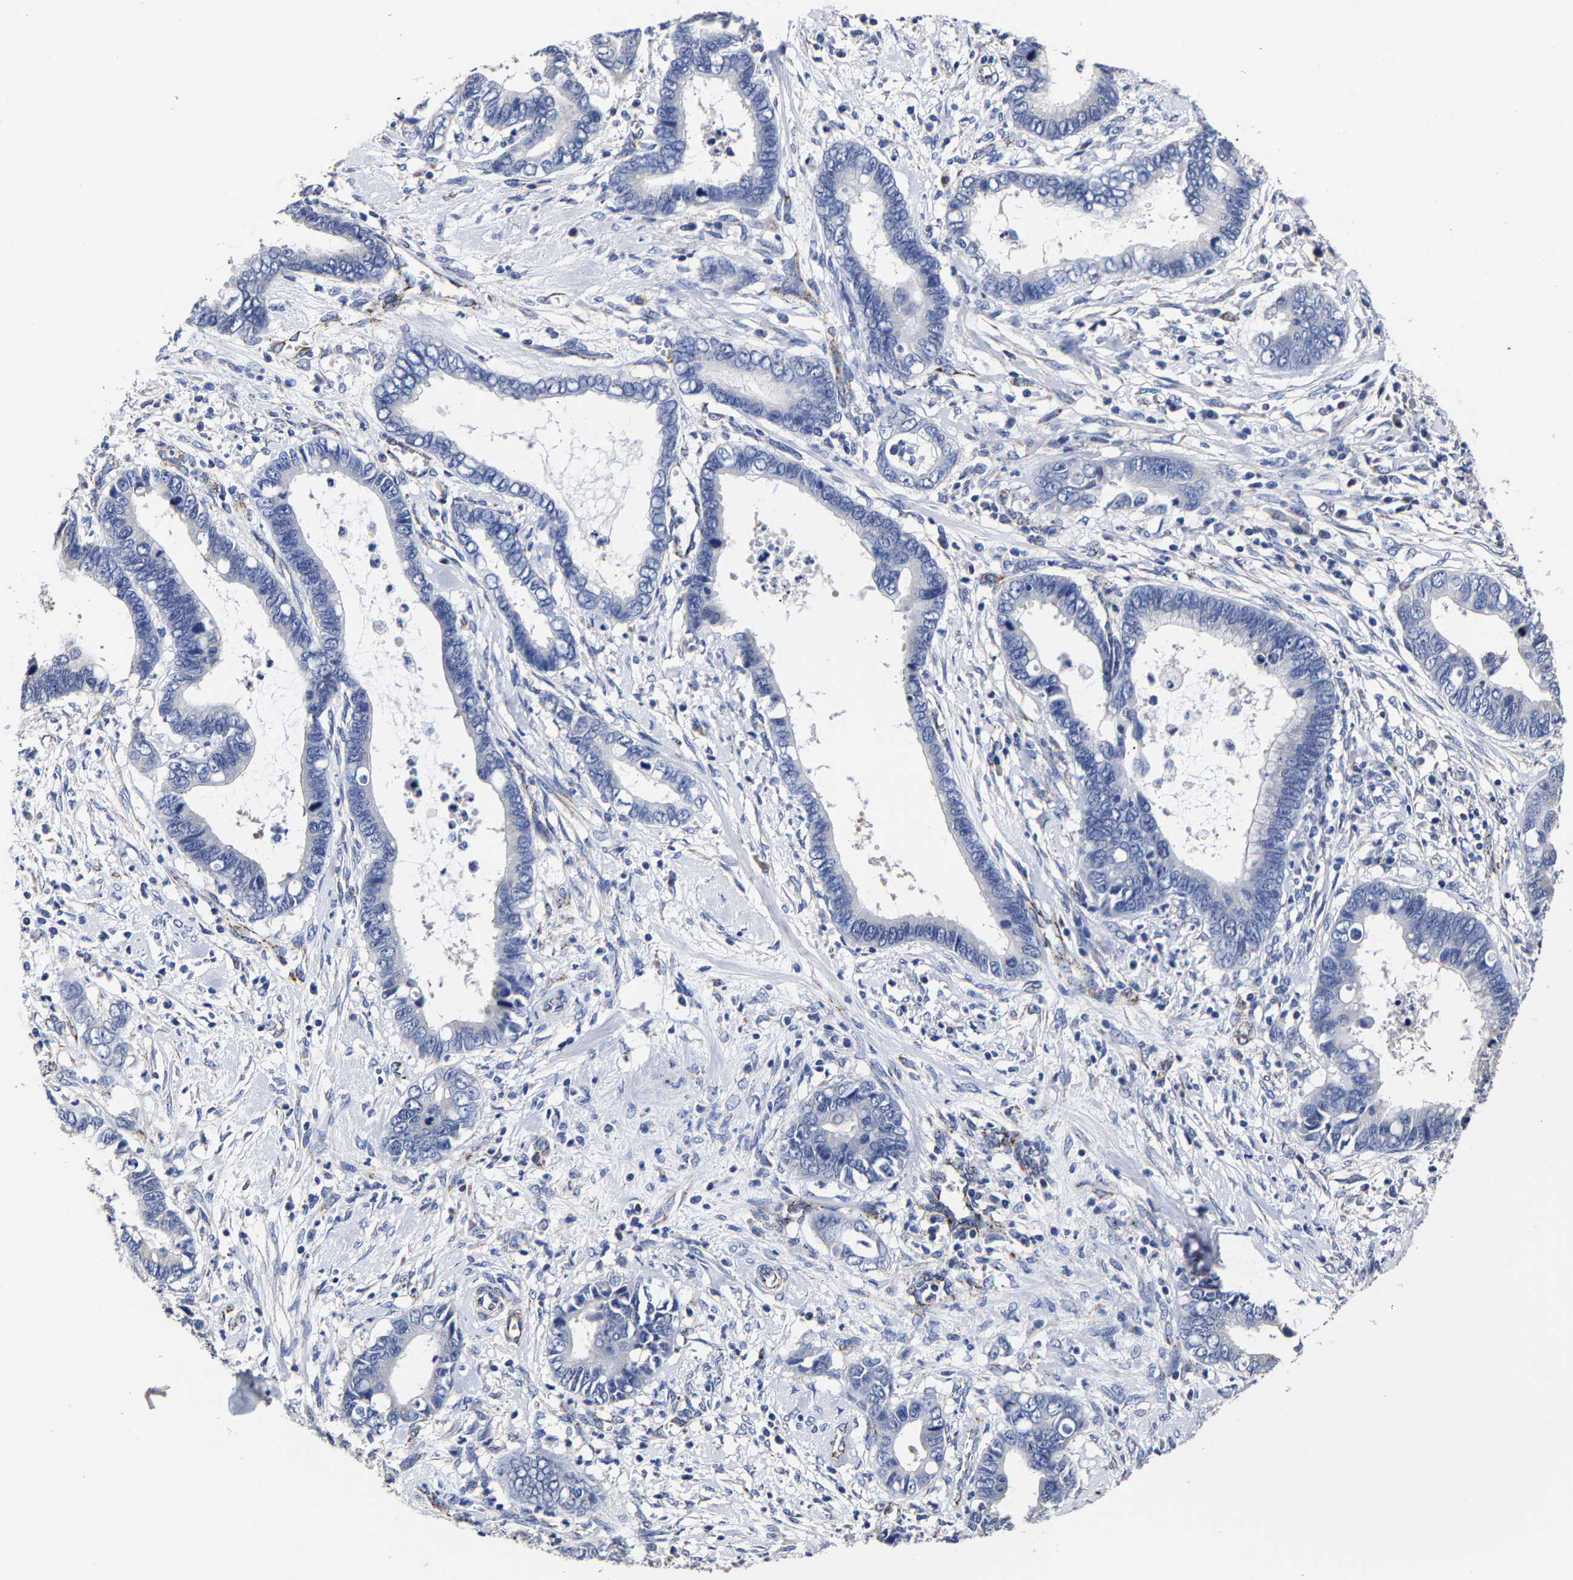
{"staining": {"intensity": "negative", "quantity": "none", "location": "none"}, "tissue": "cervical cancer", "cell_type": "Tumor cells", "image_type": "cancer", "snomed": [{"axis": "morphology", "description": "Adenocarcinoma, NOS"}, {"axis": "topography", "description": "Cervix"}], "caption": "High magnification brightfield microscopy of cervical cancer stained with DAB (3,3'-diaminobenzidine) (brown) and counterstained with hematoxylin (blue): tumor cells show no significant expression. (DAB (3,3'-diaminobenzidine) immunohistochemistry (IHC), high magnification).", "gene": "AASS", "patient": {"sex": "female", "age": 44}}